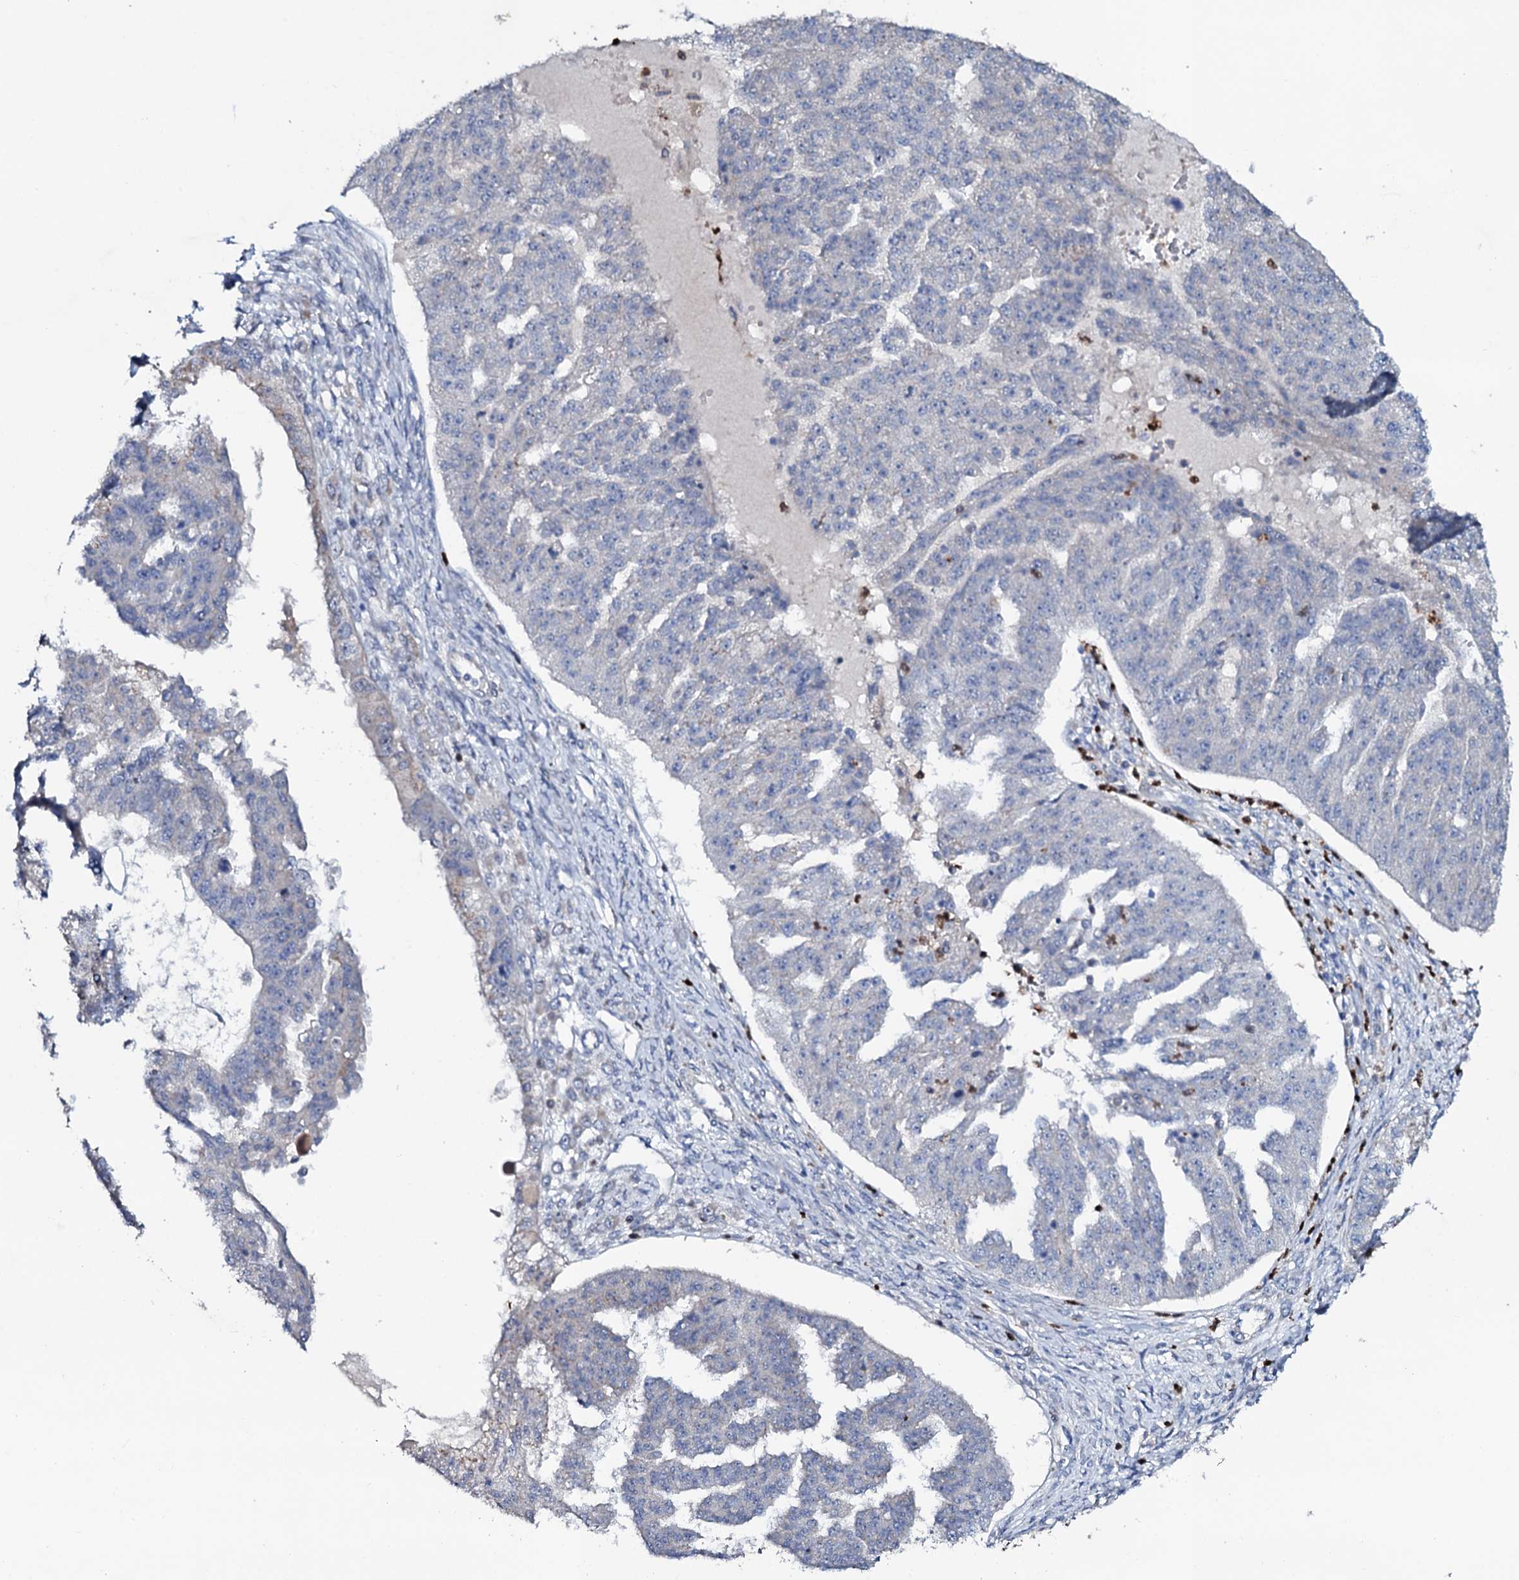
{"staining": {"intensity": "negative", "quantity": "none", "location": "none"}, "tissue": "ovarian cancer", "cell_type": "Tumor cells", "image_type": "cancer", "snomed": [{"axis": "morphology", "description": "Cystadenocarcinoma, serous, NOS"}, {"axis": "topography", "description": "Ovary"}], "caption": "Immunohistochemistry (IHC) photomicrograph of human ovarian cancer stained for a protein (brown), which demonstrates no positivity in tumor cells. The staining is performed using DAB brown chromogen with nuclei counter-stained in using hematoxylin.", "gene": "COG6", "patient": {"sex": "female", "age": 58}}